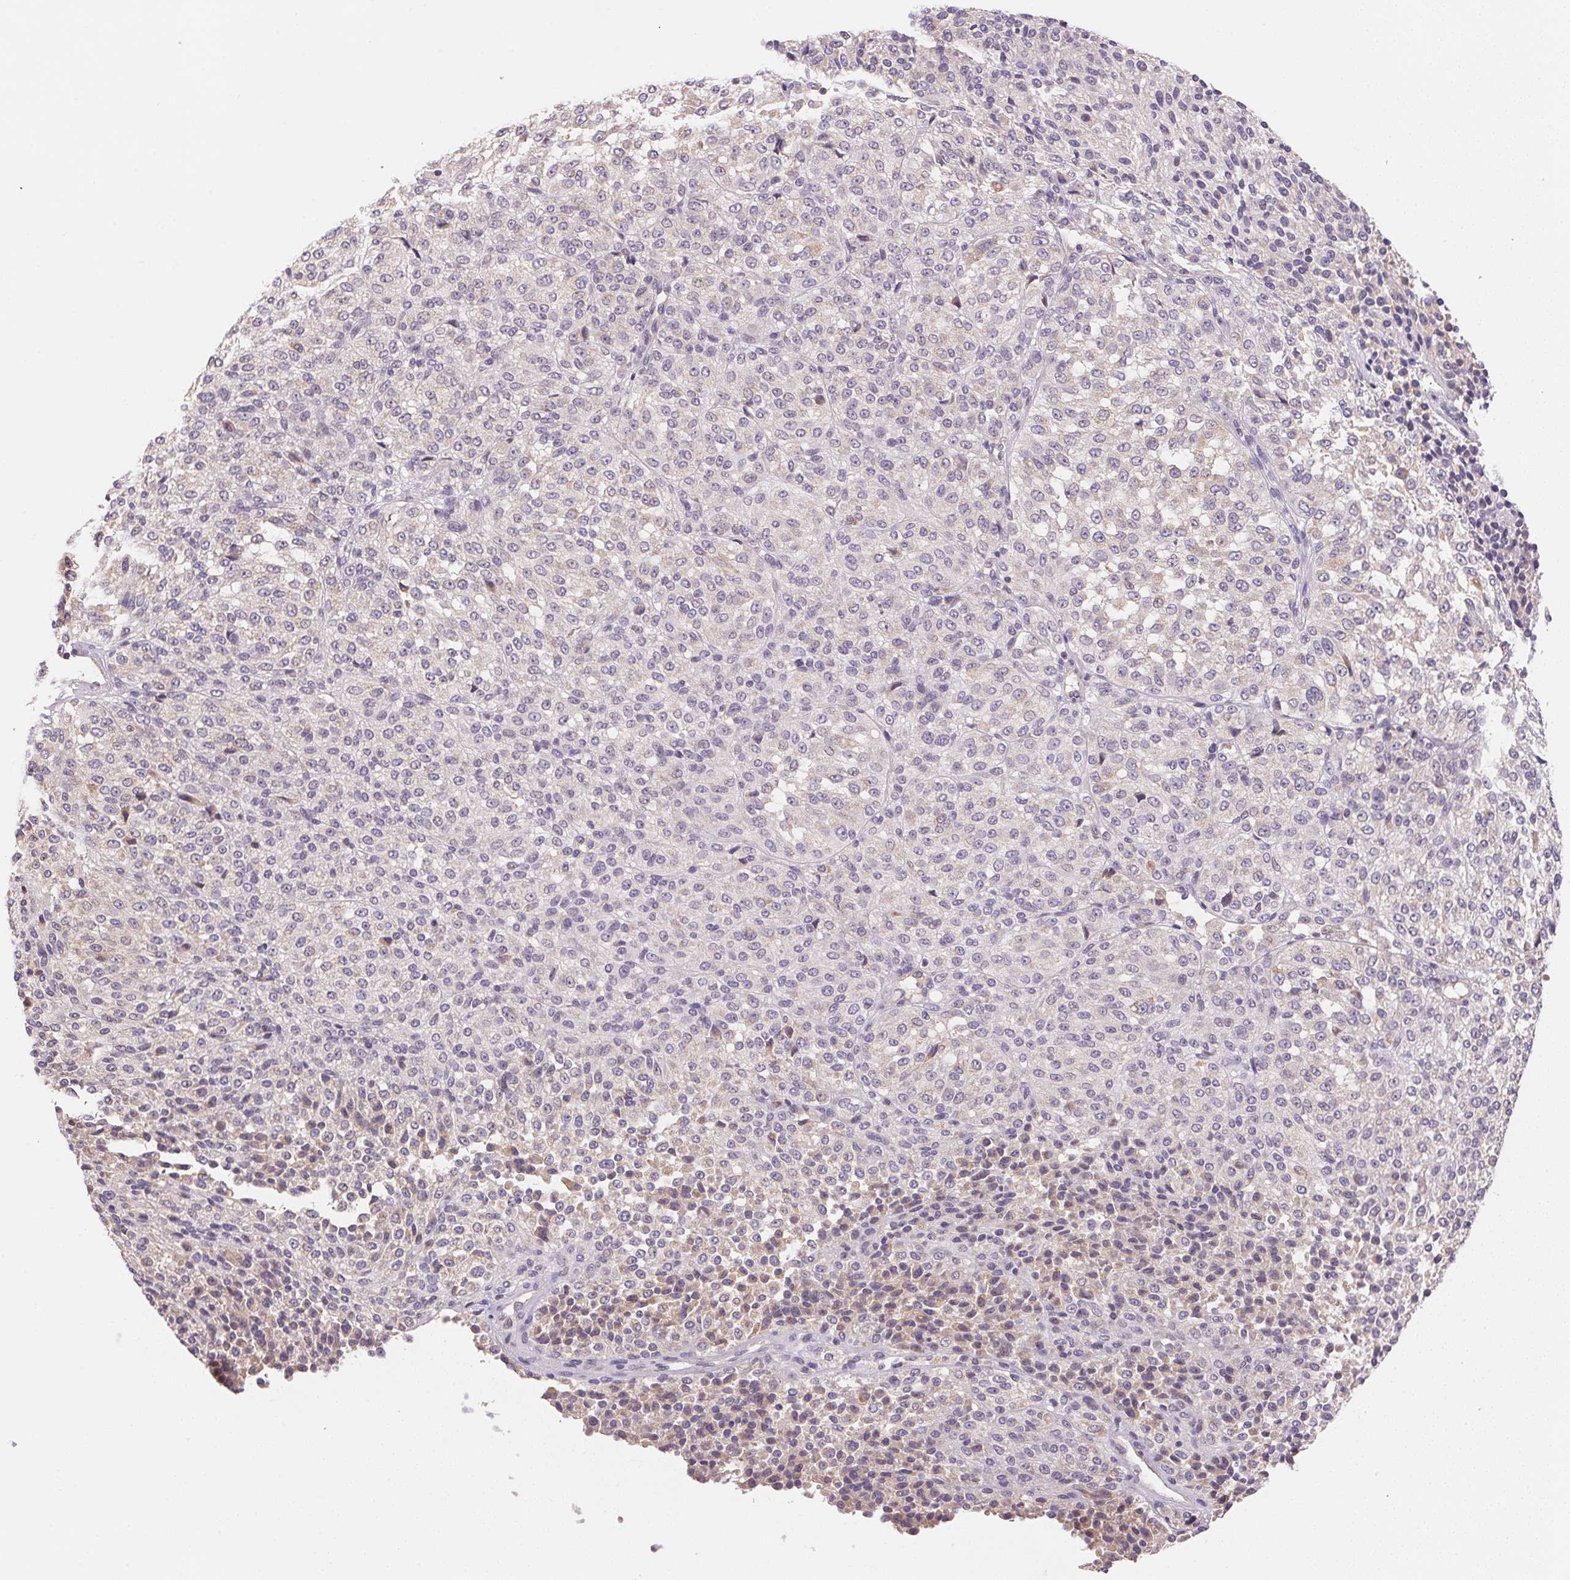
{"staining": {"intensity": "negative", "quantity": "none", "location": "none"}, "tissue": "melanoma", "cell_type": "Tumor cells", "image_type": "cancer", "snomed": [{"axis": "morphology", "description": "Malignant melanoma, Metastatic site"}, {"axis": "topography", "description": "Brain"}], "caption": "The micrograph reveals no staining of tumor cells in melanoma.", "gene": "BNIP5", "patient": {"sex": "female", "age": 56}}